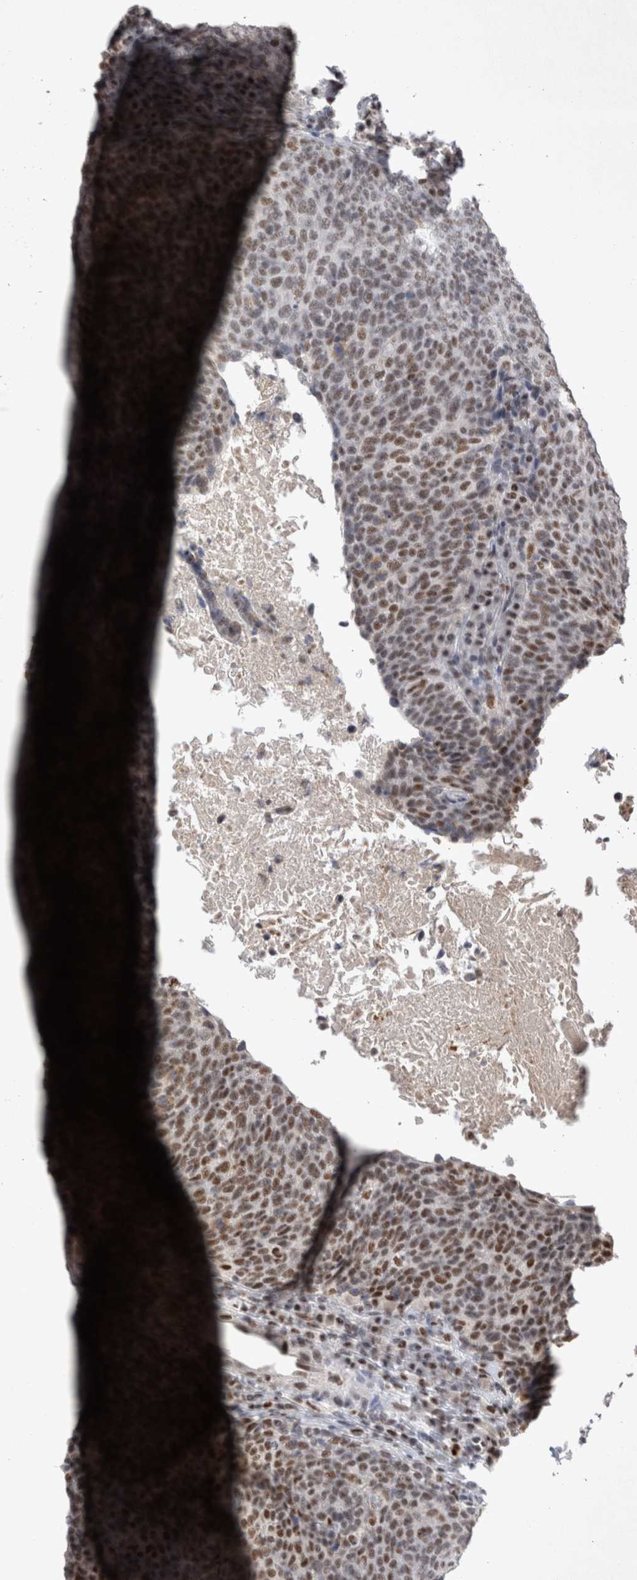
{"staining": {"intensity": "weak", "quantity": ">75%", "location": "nuclear"}, "tissue": "head and neck cancer", "cell_type": "Tumor cells", "image_type": "cancer", "snomed": [{"axis": "morphology", "description": "Squamous cell carcinoma, NOS"}, {"axis": "morphology", "description": "Squamous cell carcinoma, metastatic, NOS"}, {"axis": "topography", "description": "Lymph node"}, {"axis": "topography", "description": "Head-Neck"}], "caption": "Squamous cell carcinoma (head and neck) stained with a brown dye shows weak nuclear positive expression in approximately >75% of tumor cells.", "gene": "RBM6", "patient": {"sex": "male", "age": 62}}